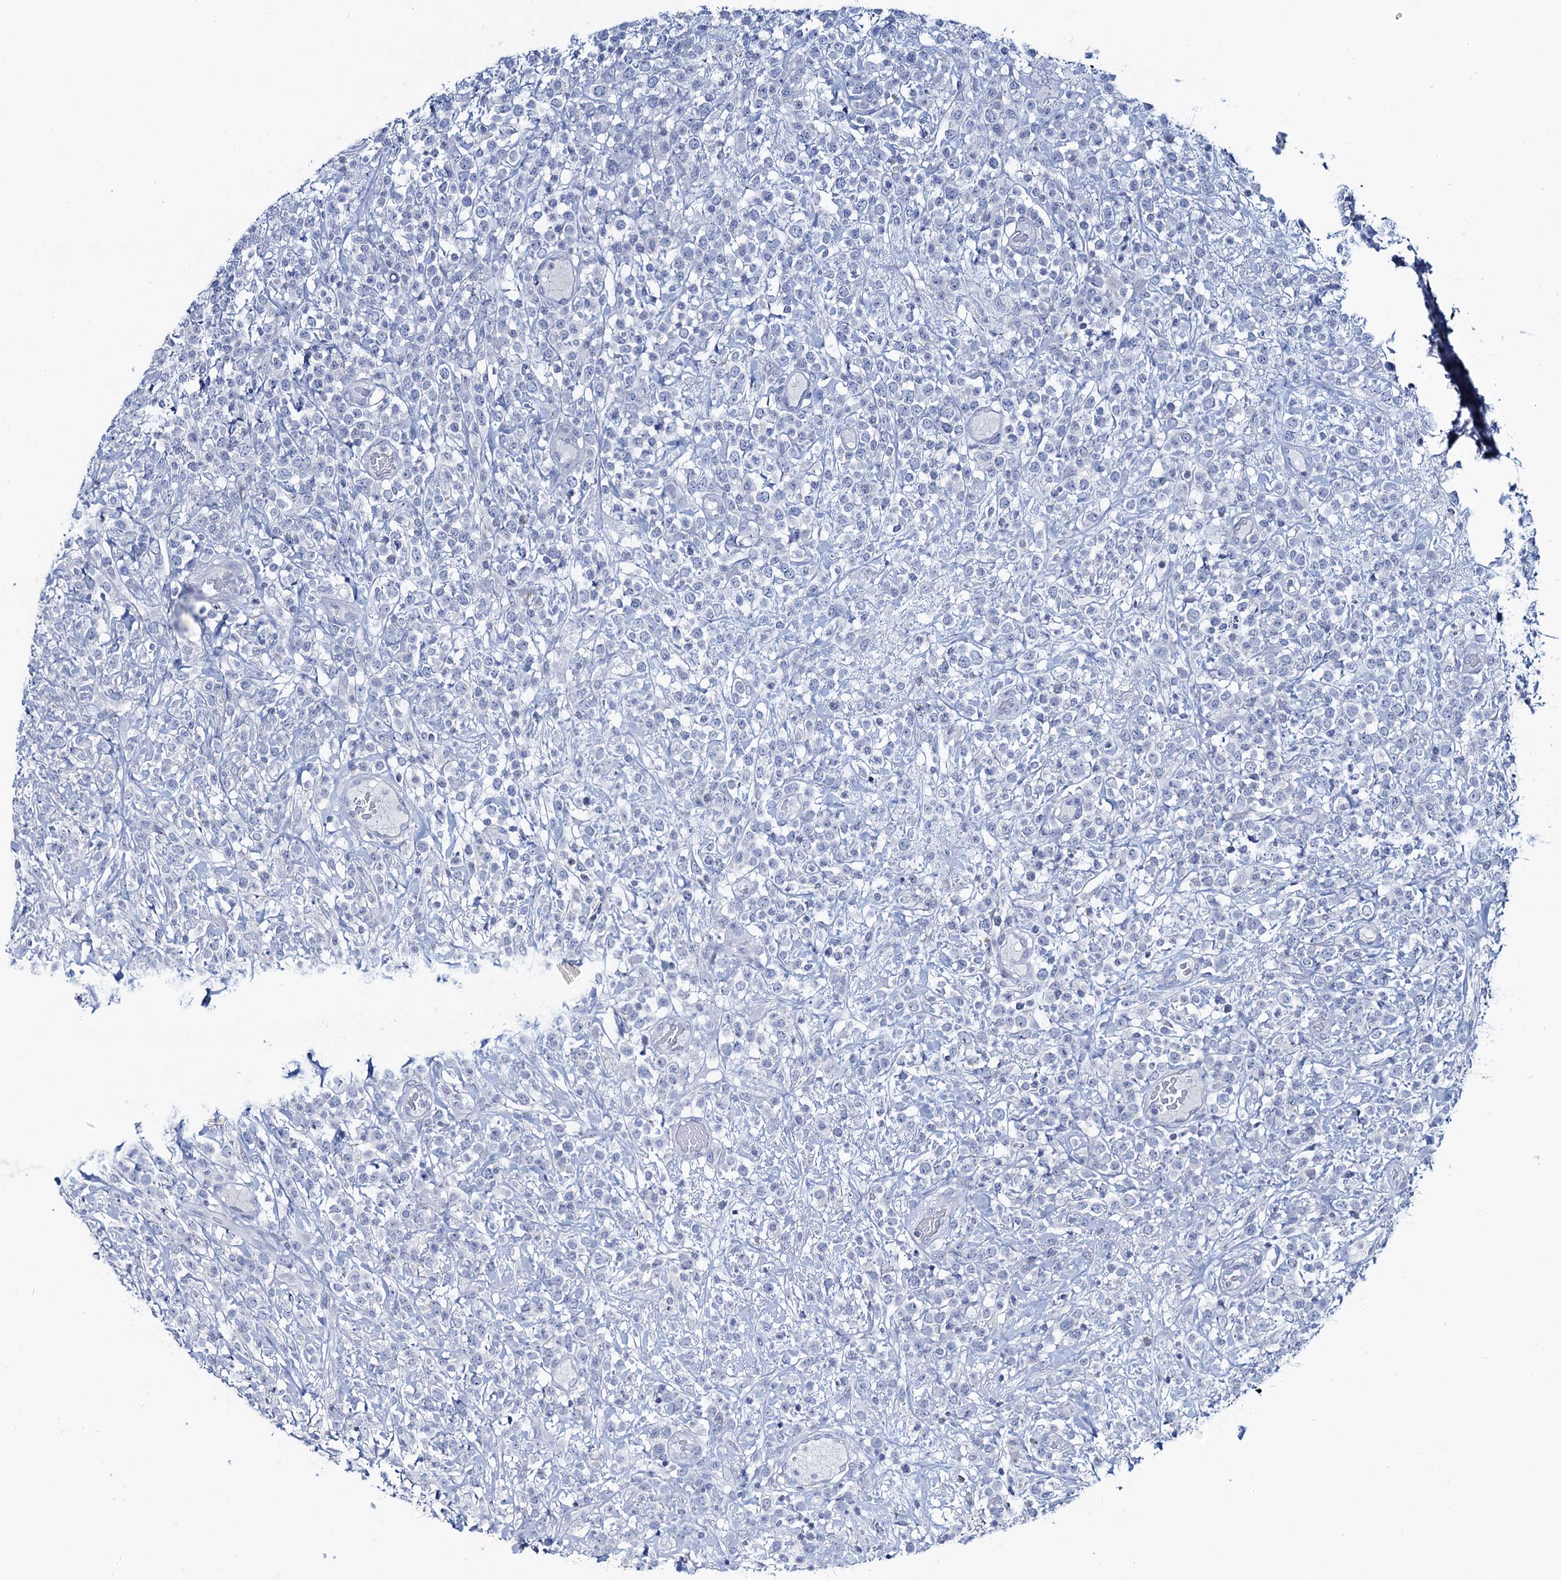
{"staining": {"intensity": "negative", "quantity": "none", "location": "none"}, "tissue": "lymphoma", "cell_type": "Tumor cells", "image_type": "cancer", "snomed": [{"axis": "morphology", "description": "Malignant lymphoma, non-Hodgkin's type, High grade"}, {"axis": "topography", "description": "Colon"}], "caption": "Tumor cells are negative for brown protein staining in malignant lymphoma, non-Hodgkin's type (high-grade).", "gene": "TOX3", "patient": {"sex": "female", "age": 53}}